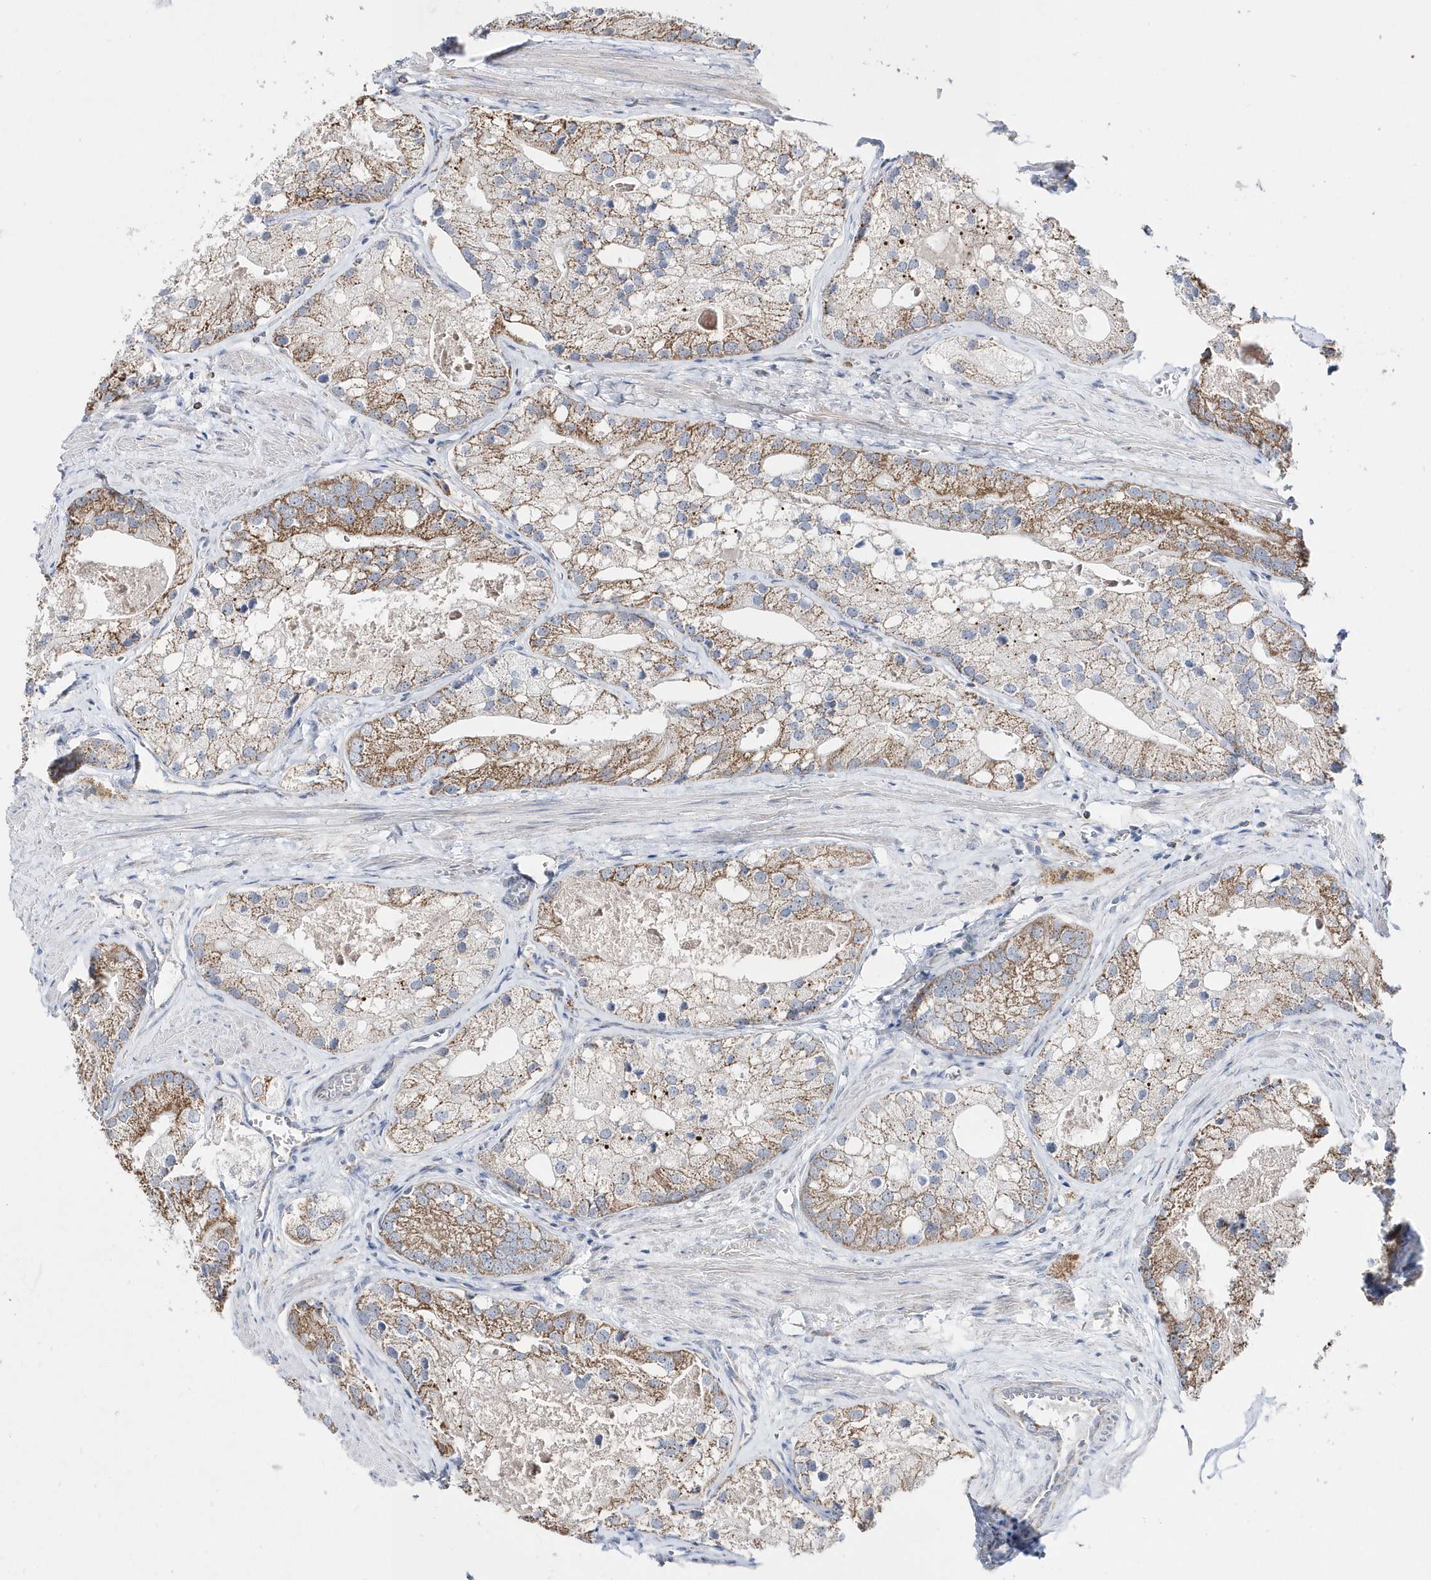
{"staining": {"intensity": "moderate", "quantity": ">75%", "location": "cytoplasmic/membranous"}, "tissue": "prostate cancer", "cell_type": "Tumor cells", "image_type": "cancer", "snomed": [{"axis": "morphology", "description": "Adenocarcinoma, Low grade"}, {"axis": "topography", "description": "Prostate"}], "caption": "A medium amount of moderate cytoplasmic/membranous positivity is seen in about >75% of tumor cells in prostate adenocarcinoma (low-grade) tissue.", "gene": "SPATA5", "patient": {"sex": "male", "age": 69}}